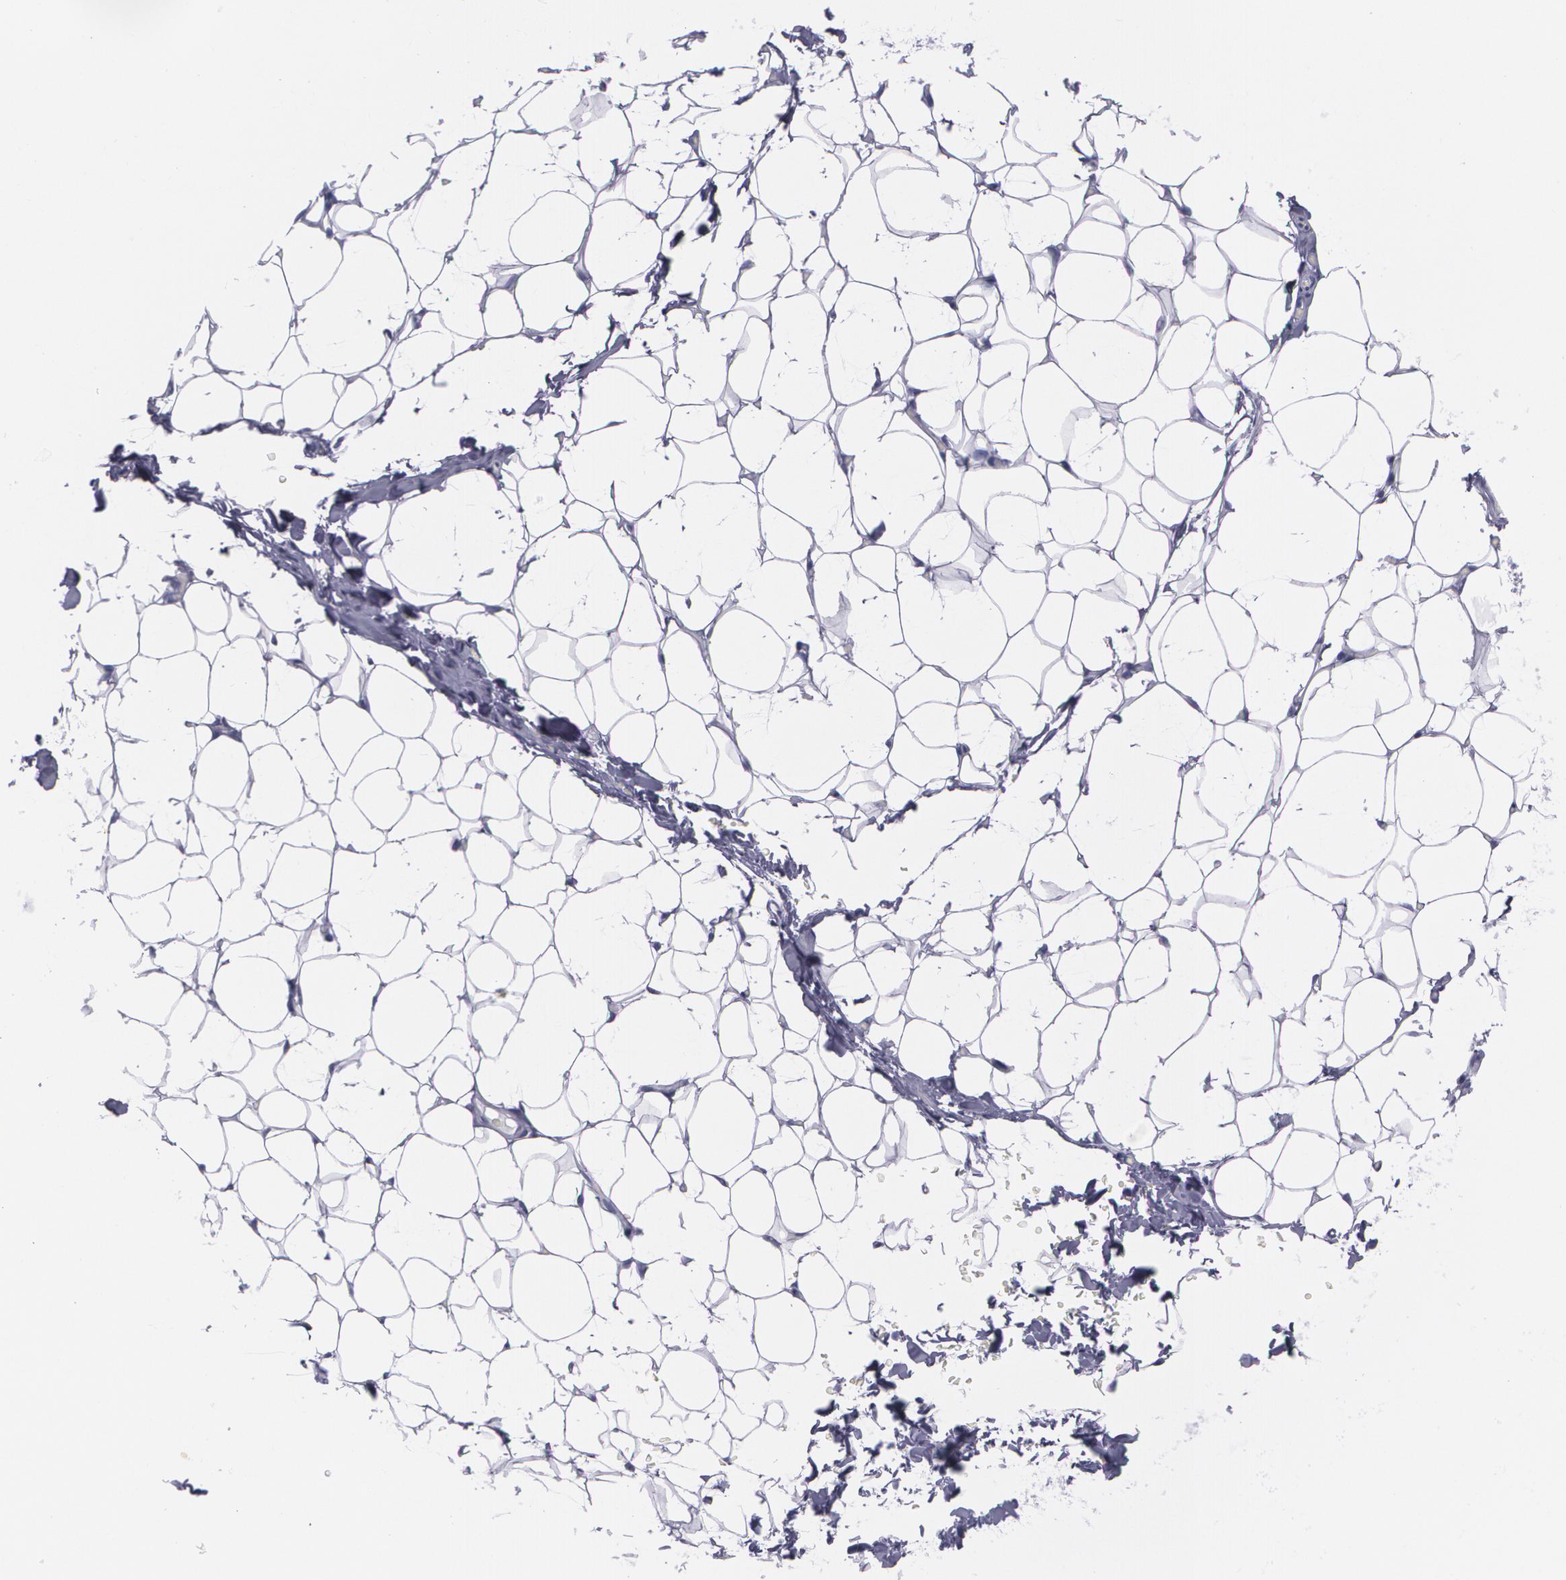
{"staining": {"intensity": "negative", "quantity": "none", "location": "none"}, "tissue": "adipose tissue", "cell_type": "Adipocytes", "image_type": "normal", "snomed": [{"axis": "morphology", "description": "Normal tissue, NOS"}, {"axis": "topography", "description": "Soft tissue"}], "caption": "Adipocytes are negative for brown protein staining in unremarkable adipose tissue. (Brightfield microscopy of DAB (3,3'-diaminobenzidine) IHC at high magnification).", "gene": "TP53", "patient": {"sex": "male", "age": 26}}